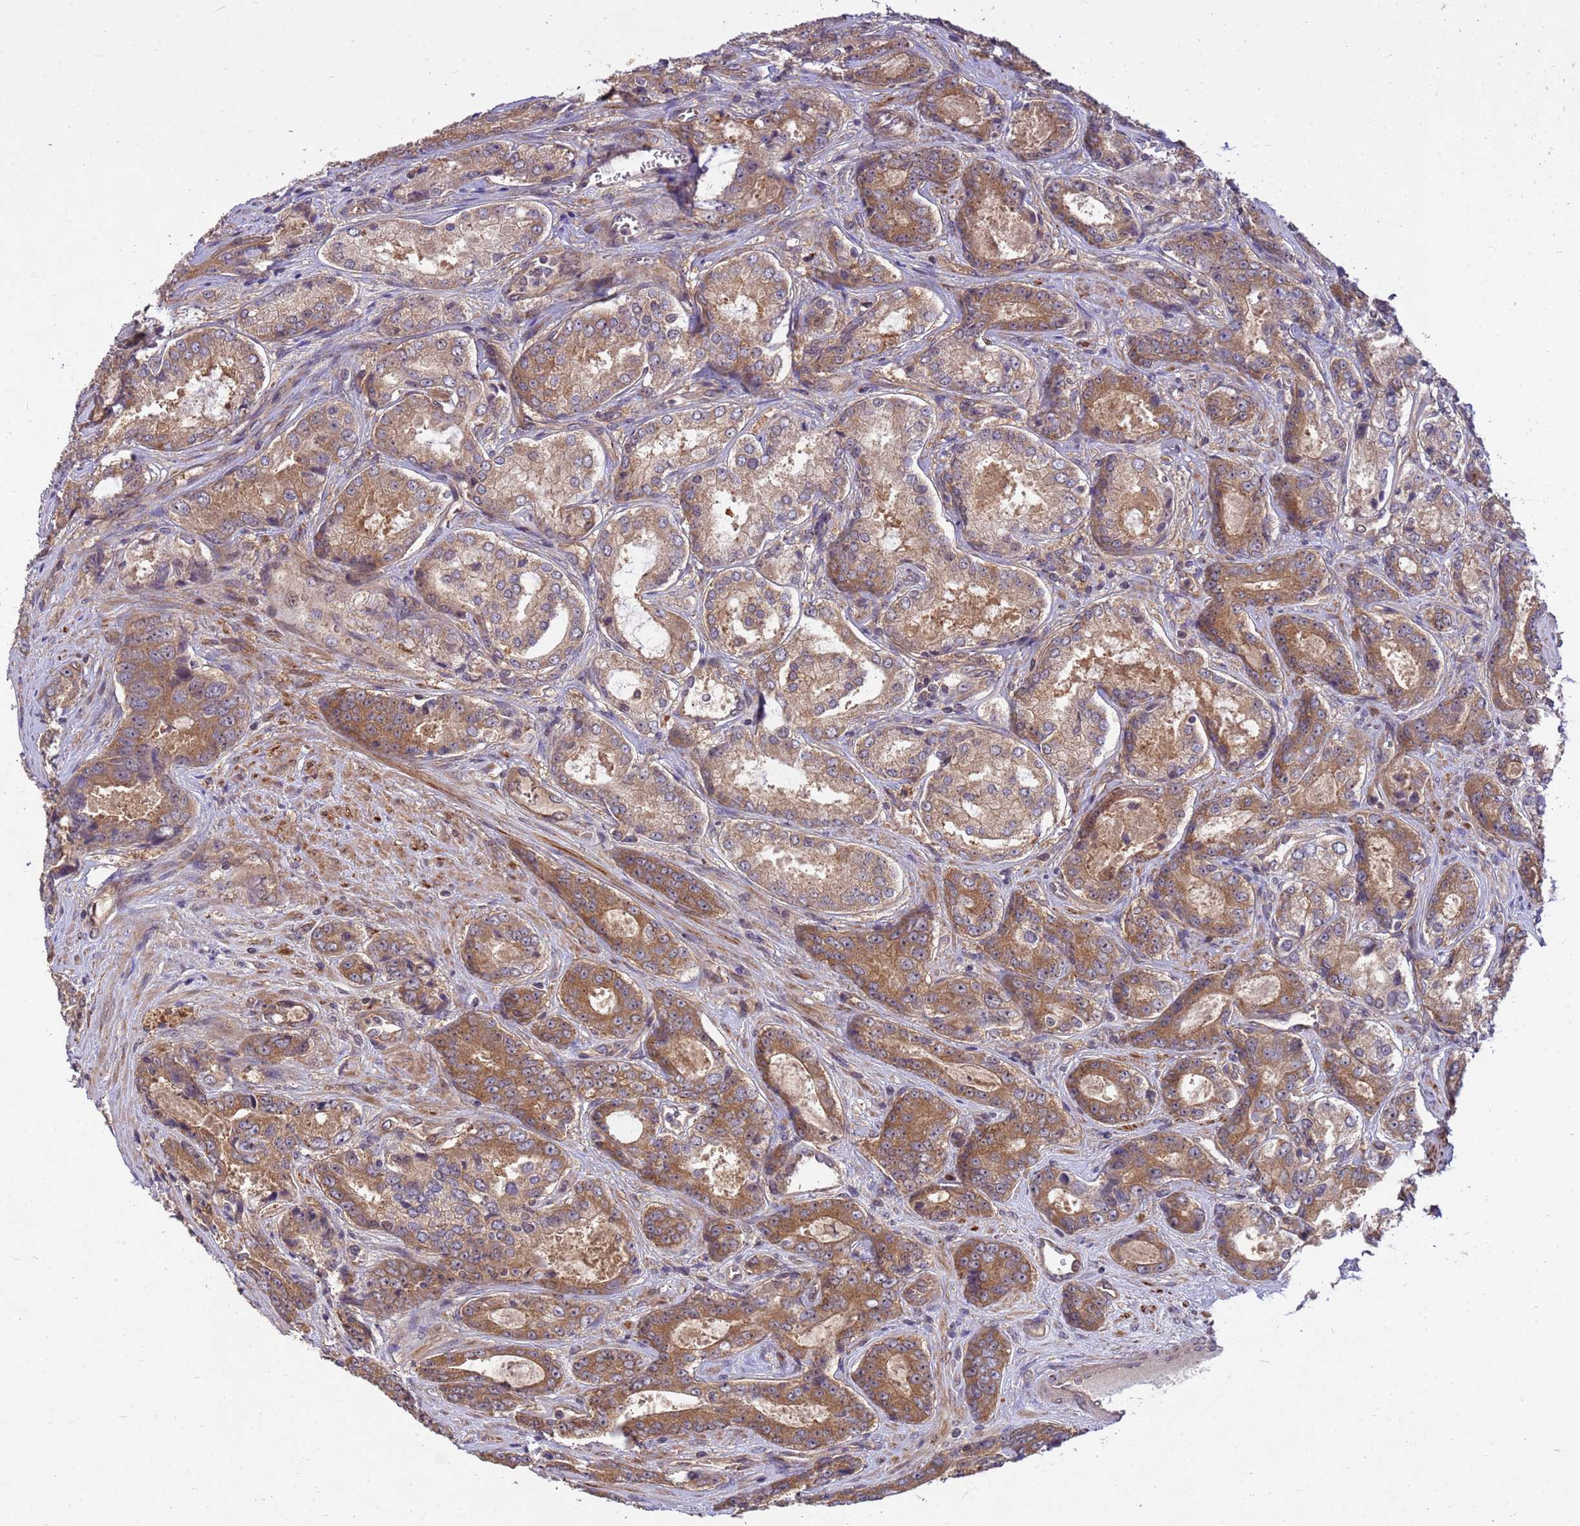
{"staining": {"intensity": "moderate", "quantity": ">75%", "location": "cytoplasmic/membranous"}, "tissue": "prostate cancer", "cell_type": "Tumor cells", "image_type": "cancer", "snomed": [{"axis": "morphology", "description": "Adenocarcinoma, Low grade"}, {"axis": "topography", "description": "Prostate"}], "caption": "Protein expression analysis of human adenocarcinoma (low-grade) (prostate) reveals moderate cytoplasmic/membranous positivity in approximately >75% of tumor cells.", "gene": "PPP2CB", "patient": {"sex": "male", "age": 68}}